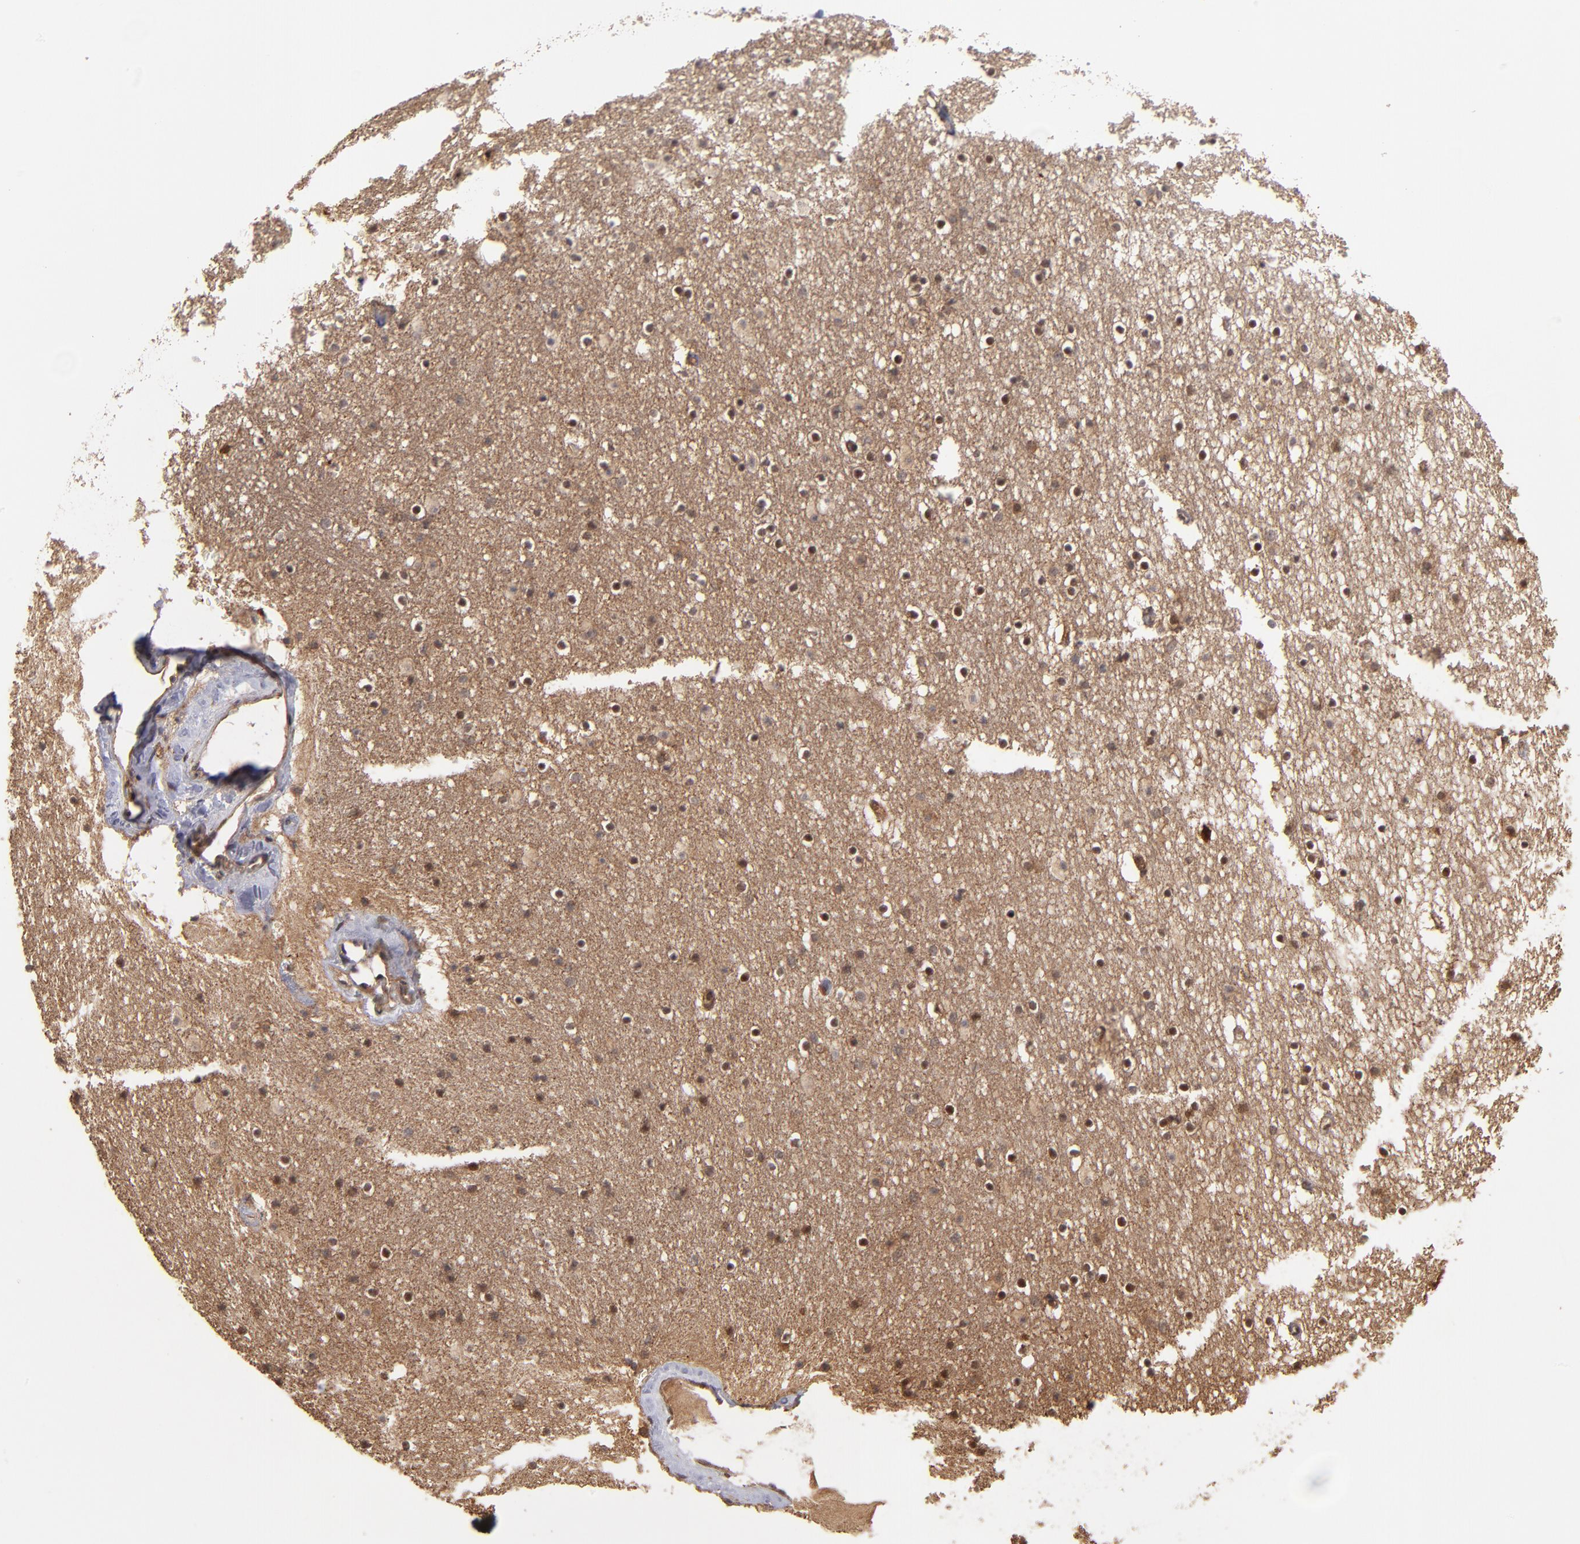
{"staining": {"intensity": "weak", "quantity": ">75%", "location": "cytoplasmic/membranous"}, "tissue": "caudate", "cell_type": "Glial cells", "image_type": "normal", "snomed": [{"axis": "morphology", "description": "Normal tissue, NOS"}, {"axis": "topography", "description": "Lateral ventricle wall"}], "caption": "Glial cells reveal weak cytoplasmic/membranous positivity in about >75% of cells in normal caudate.", "gene": "BDKRB1", "patient": {"sex": "male", "age": 45}}